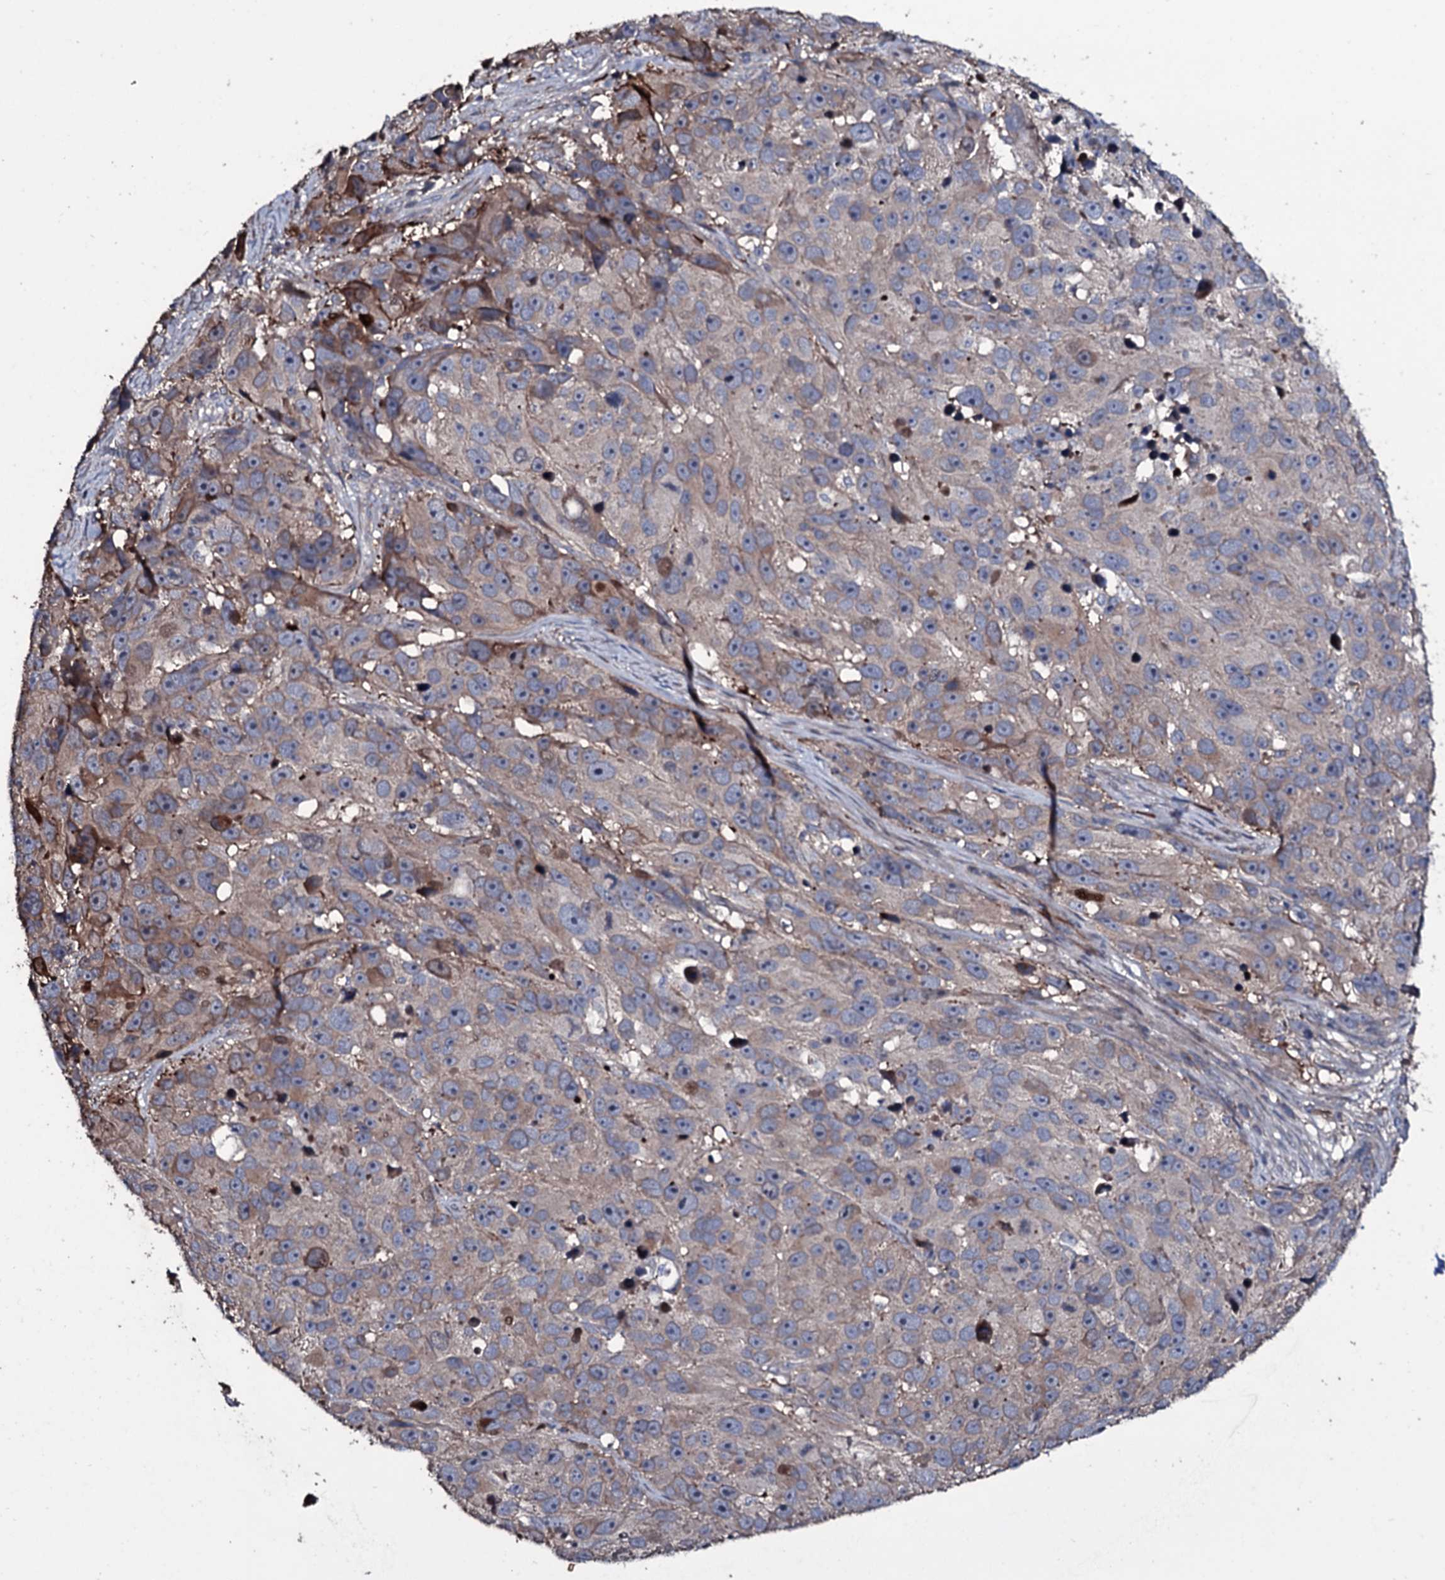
{"staining": {"intensity": "moderate", "quantity": "<25%", "location": "cytoplasmic/membranous"}, "tissue": "melanoma", "cell_type": "Tumor cells", "image_type": "cancer", "snomed": [{"axis": "morphology", "description": "Malignant melanoma, NOS"}, {"axis": "topography", "description": "Skin"}], "caption": "Immunohistochemistry (IHC) staining of melanoma, which demonstrates low levels of moderate cytoplasmic/membranous expression in about <25% of tumor cells indicating moderate cytoplasmic/membranous protein positivity. The staining was performed using DAB (brown) for protein detection and nuclei were counterstained in hematoxylin (blue).", "gene": "ZSWIM8", "patient": {"sex": "male", "age": 84}}